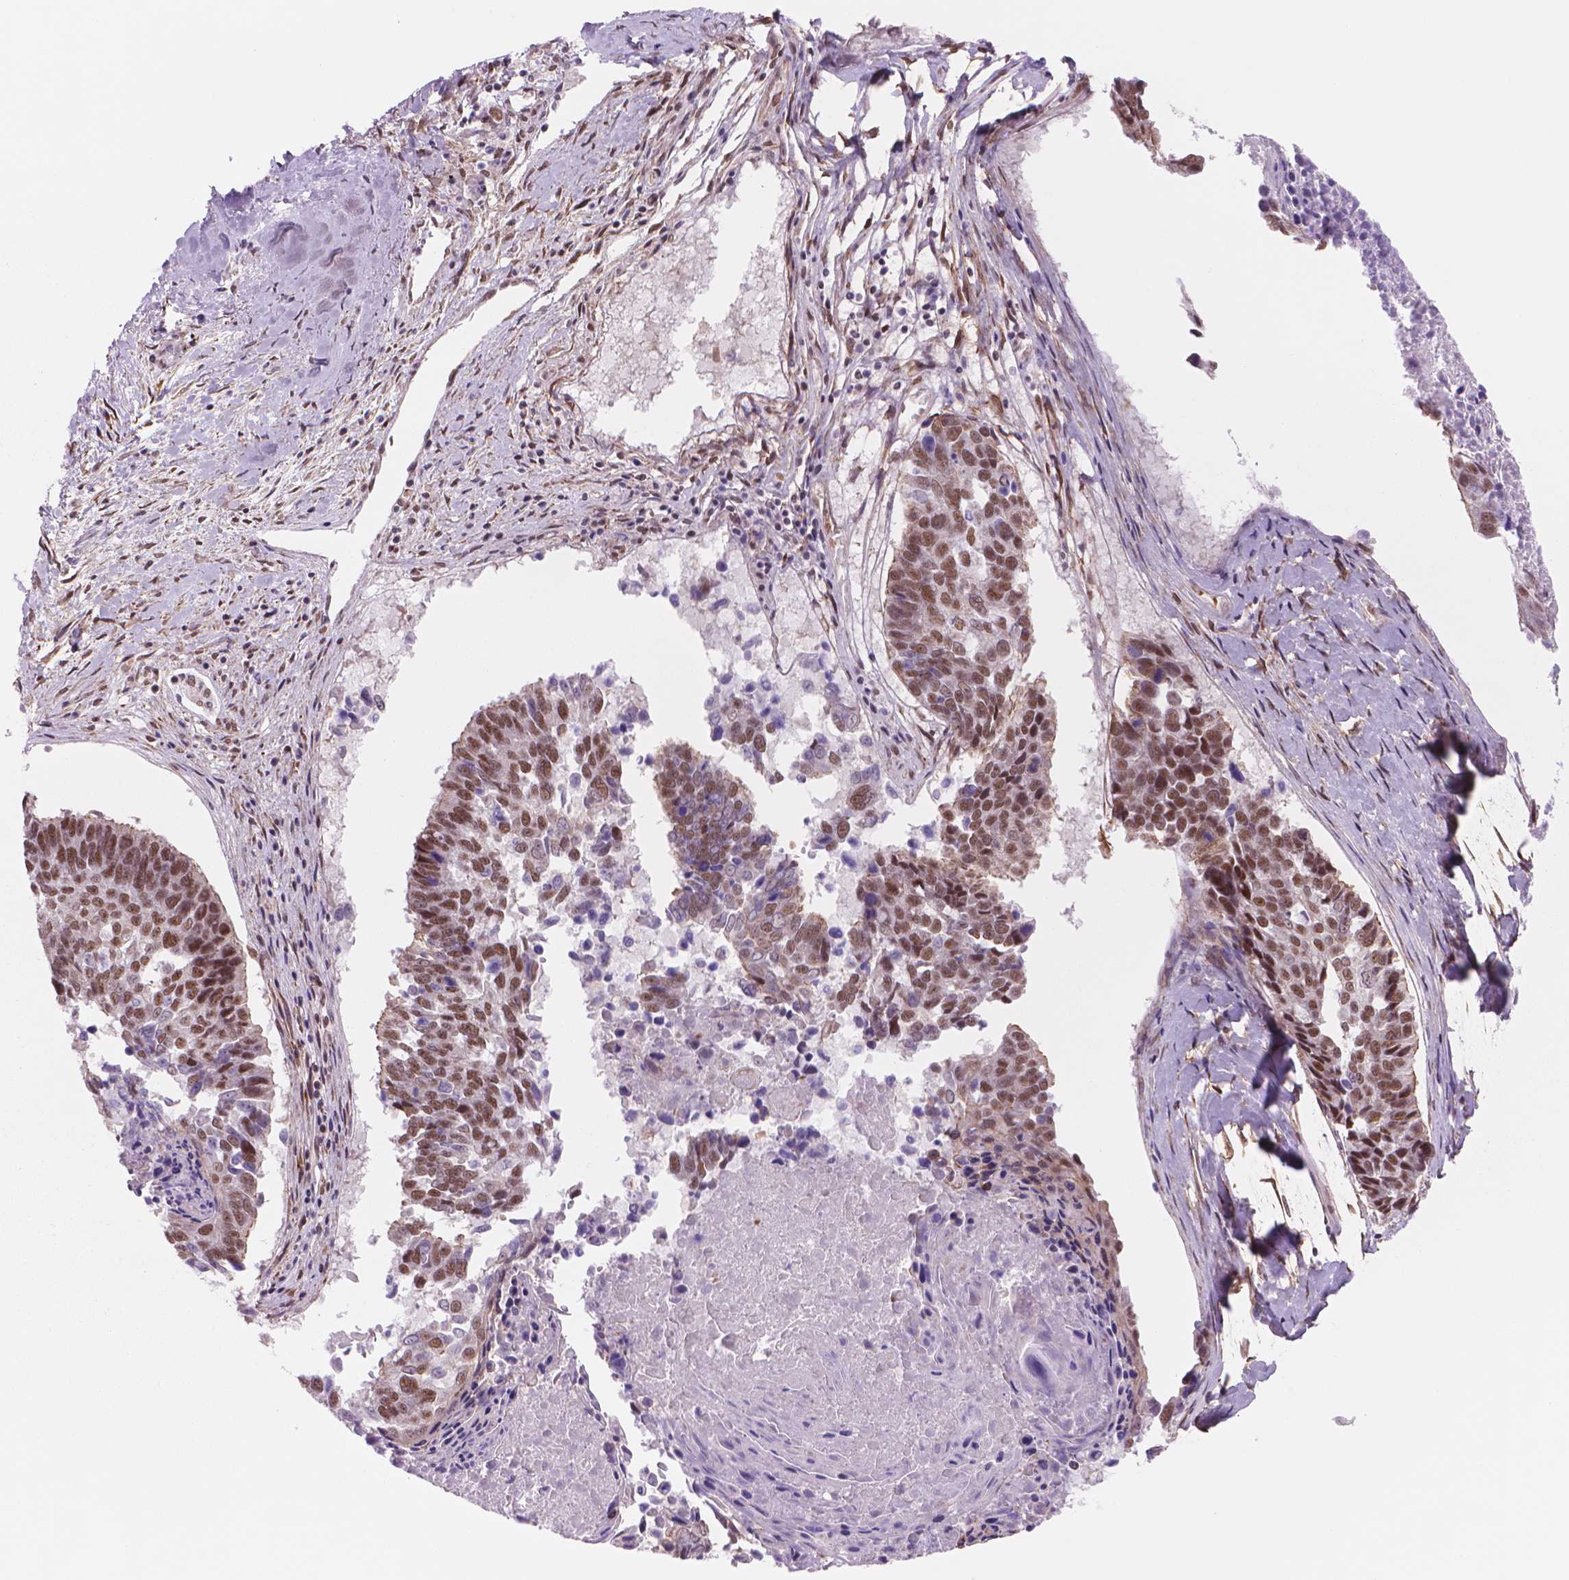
{"staining": {"intensity": "strong", "quantity": "25%-75%", "location": "nuclear"}, "tissue": "lung cancer", "cell_type": "Tumor cells", "image_type": "cancer", "snomed": [{"axis": "morphology", "description": "Squamous cell carcinoma, NOS"}, {"axis": "topography", "description": "Lung"}], "caption": "Human lung squamous cell carcinoma stained with a brown dye reveals strong nuclear positive positivity in approximately 25%-75% of tumor cells.", "gene": "POLR3D", "patient": {"sex": "male", "age": 73}}